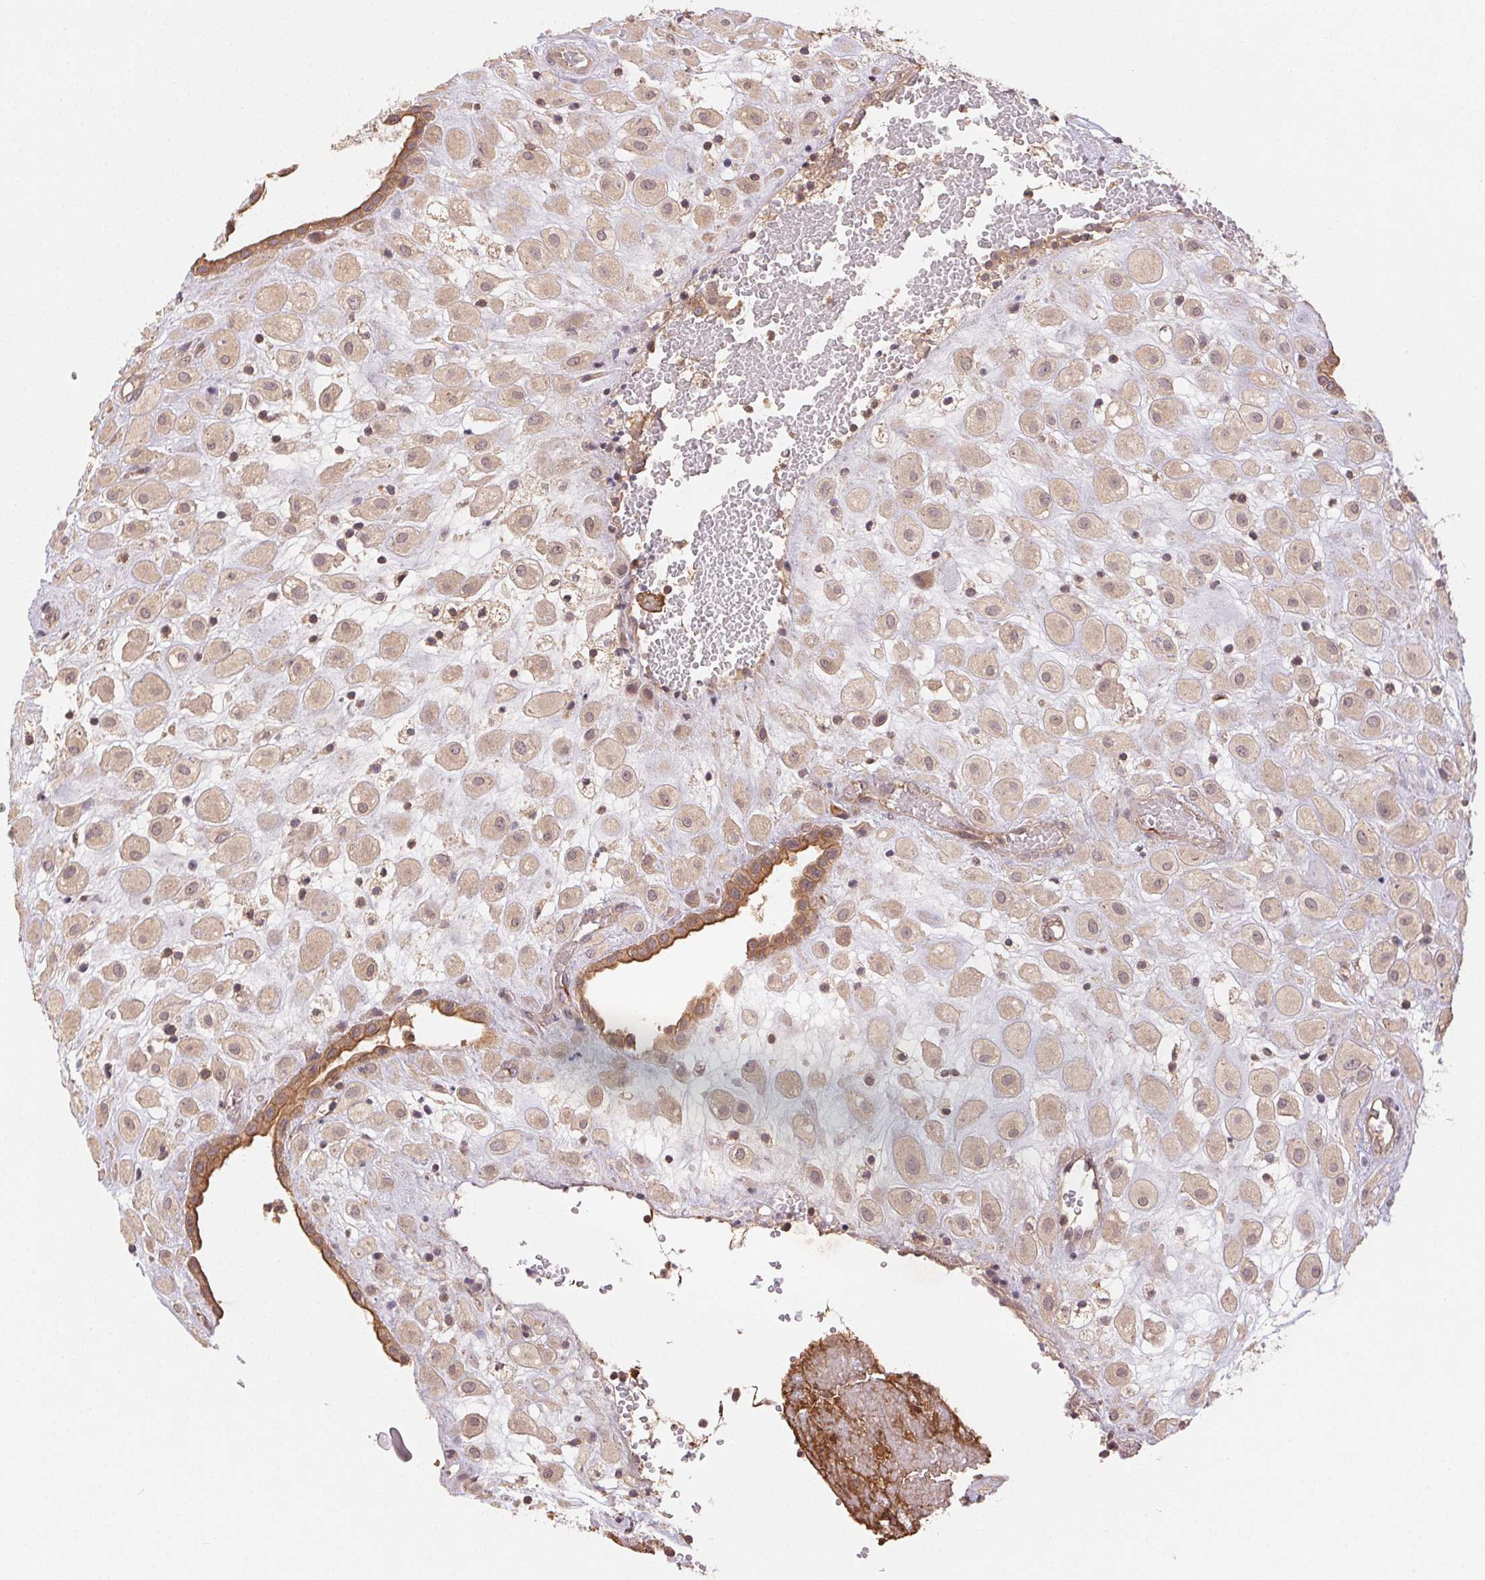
{"staining": {"intensity": "weak", "quantity": "<25%", "location": "cytoplasmic/membranous"}, "tissue": "placenta", "cell_type": "Decidual cells", "image_type": "normal", "snomed": [{"axis": "morphology", "description": "Normal tissue, NOS"}, {"axis": "topography", "description": "Placenta"}], "caption": "Immunohistochemistry of unremarkable placenta exhibits no staining in decidual cells. (DAB IHC, high magnification).", "gene": "MAPKAPK2", "patient": {"sex": "female", "age": 24}}